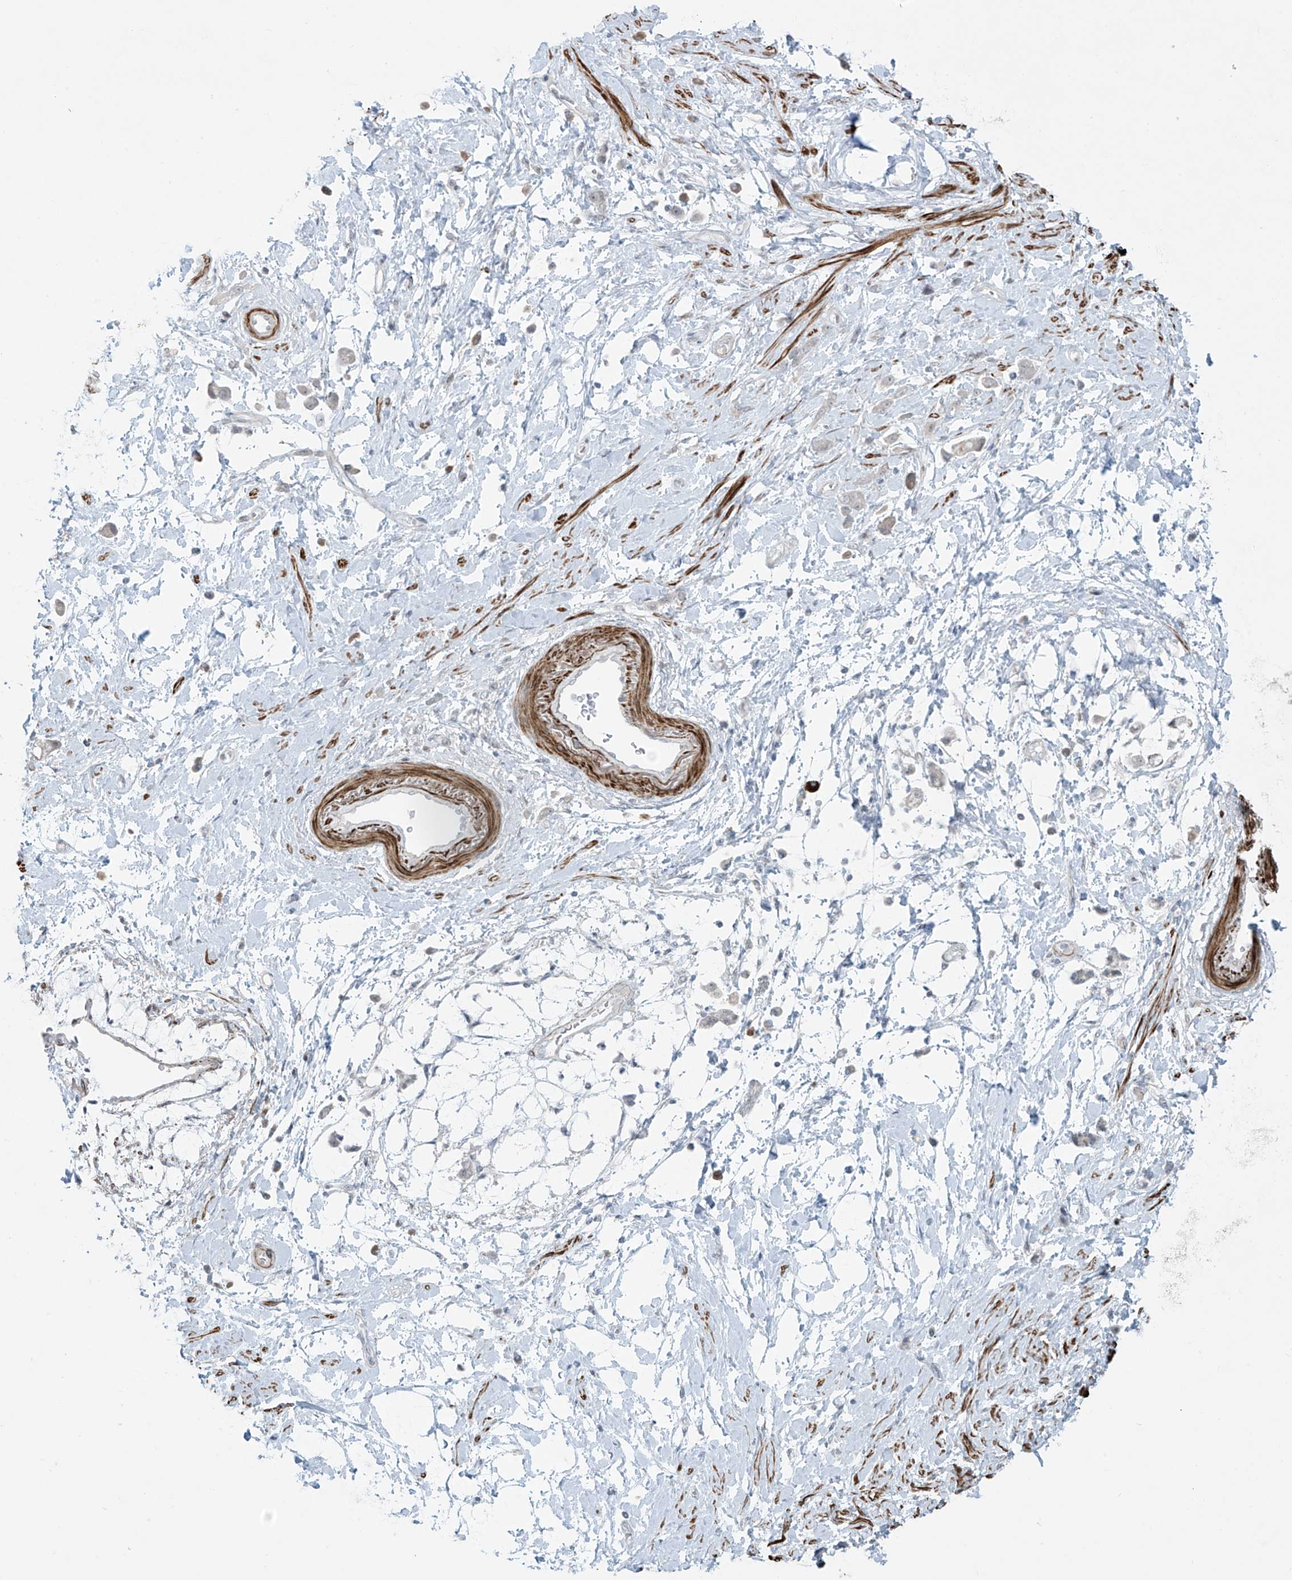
{"staining": {"intensity": "negative", "quantity": "none", "location": "none"}, "tissue": "stomach cancer", "cell_type": "Tumor cells", "image_type": "cancer", "snomed": [{"axis": "morphology", "description": "Adenocarcinoma, NOS"}, {"axis": "topography", "description": "Stomach"}], "caption": "Tumor cells show no significant protein expression in stomach cancer. (Immunohistochemistry (ihc), brightfield microscopy, high magnification).", "gene": "RASGEF1A", "patient": {"sex": "female", "age": 60}}